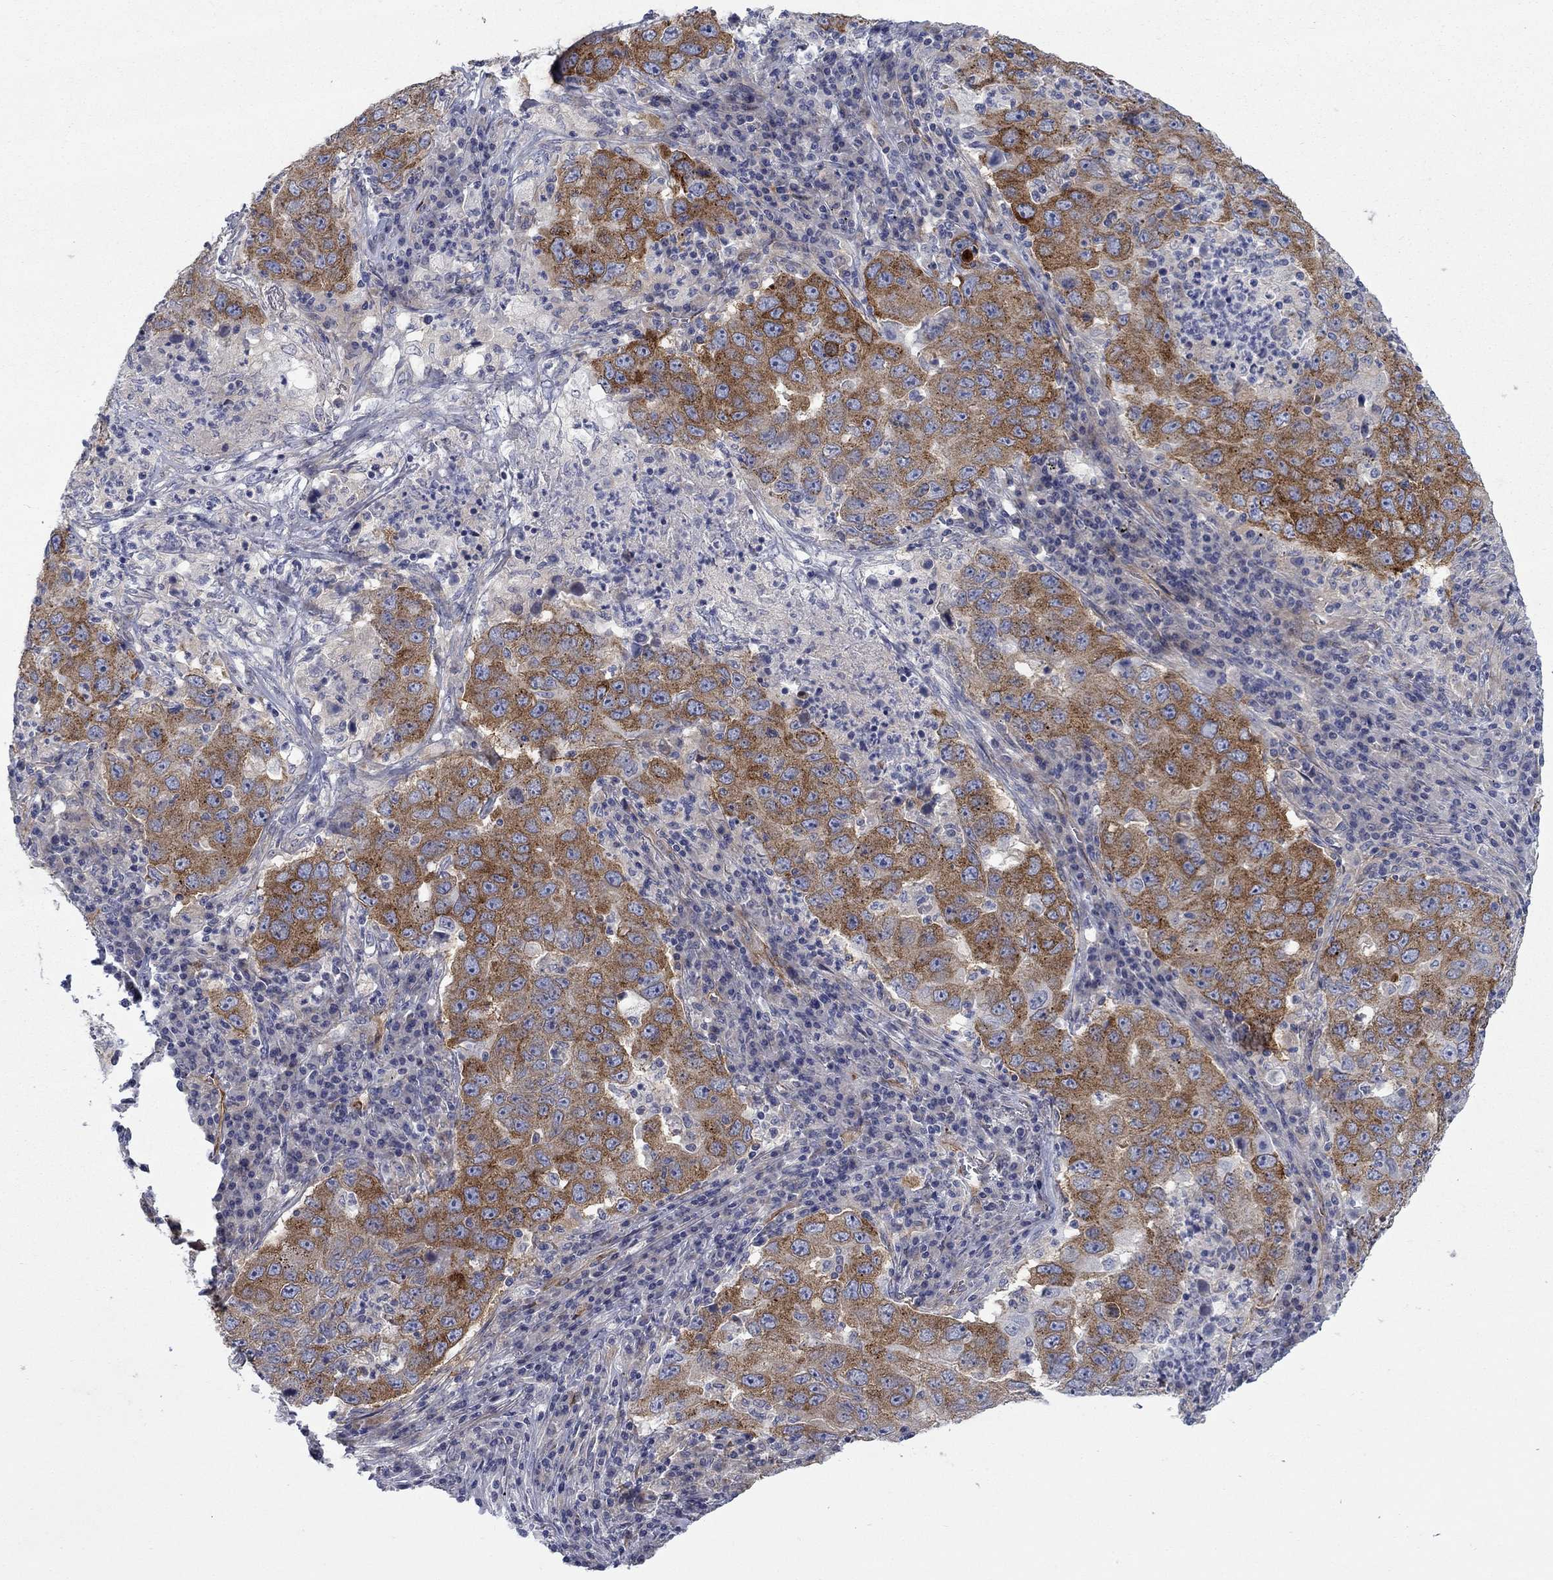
{"staining": {"intensity": "strong", "quantity": "25%-75%", "location": "cytoplasmic/membranous"}, "tissue": "lung cancer", "cell_type": "Tumor cells", "image_type": "cancer", "snomed": [{"axis": "morphology", "description": "Adenocarcinoma, NOS"}, {"axis": "topography", "description": "Lung"}], "caption": "Strong cytoplasmic/membranous expression for a protein is identified in approximately 25%-75% of tumor cells of lung adenocarcinoma using immunohistochemistry (IHC).", "gene": "FXR1", "patient": {"sex": "male", "age": 73}}